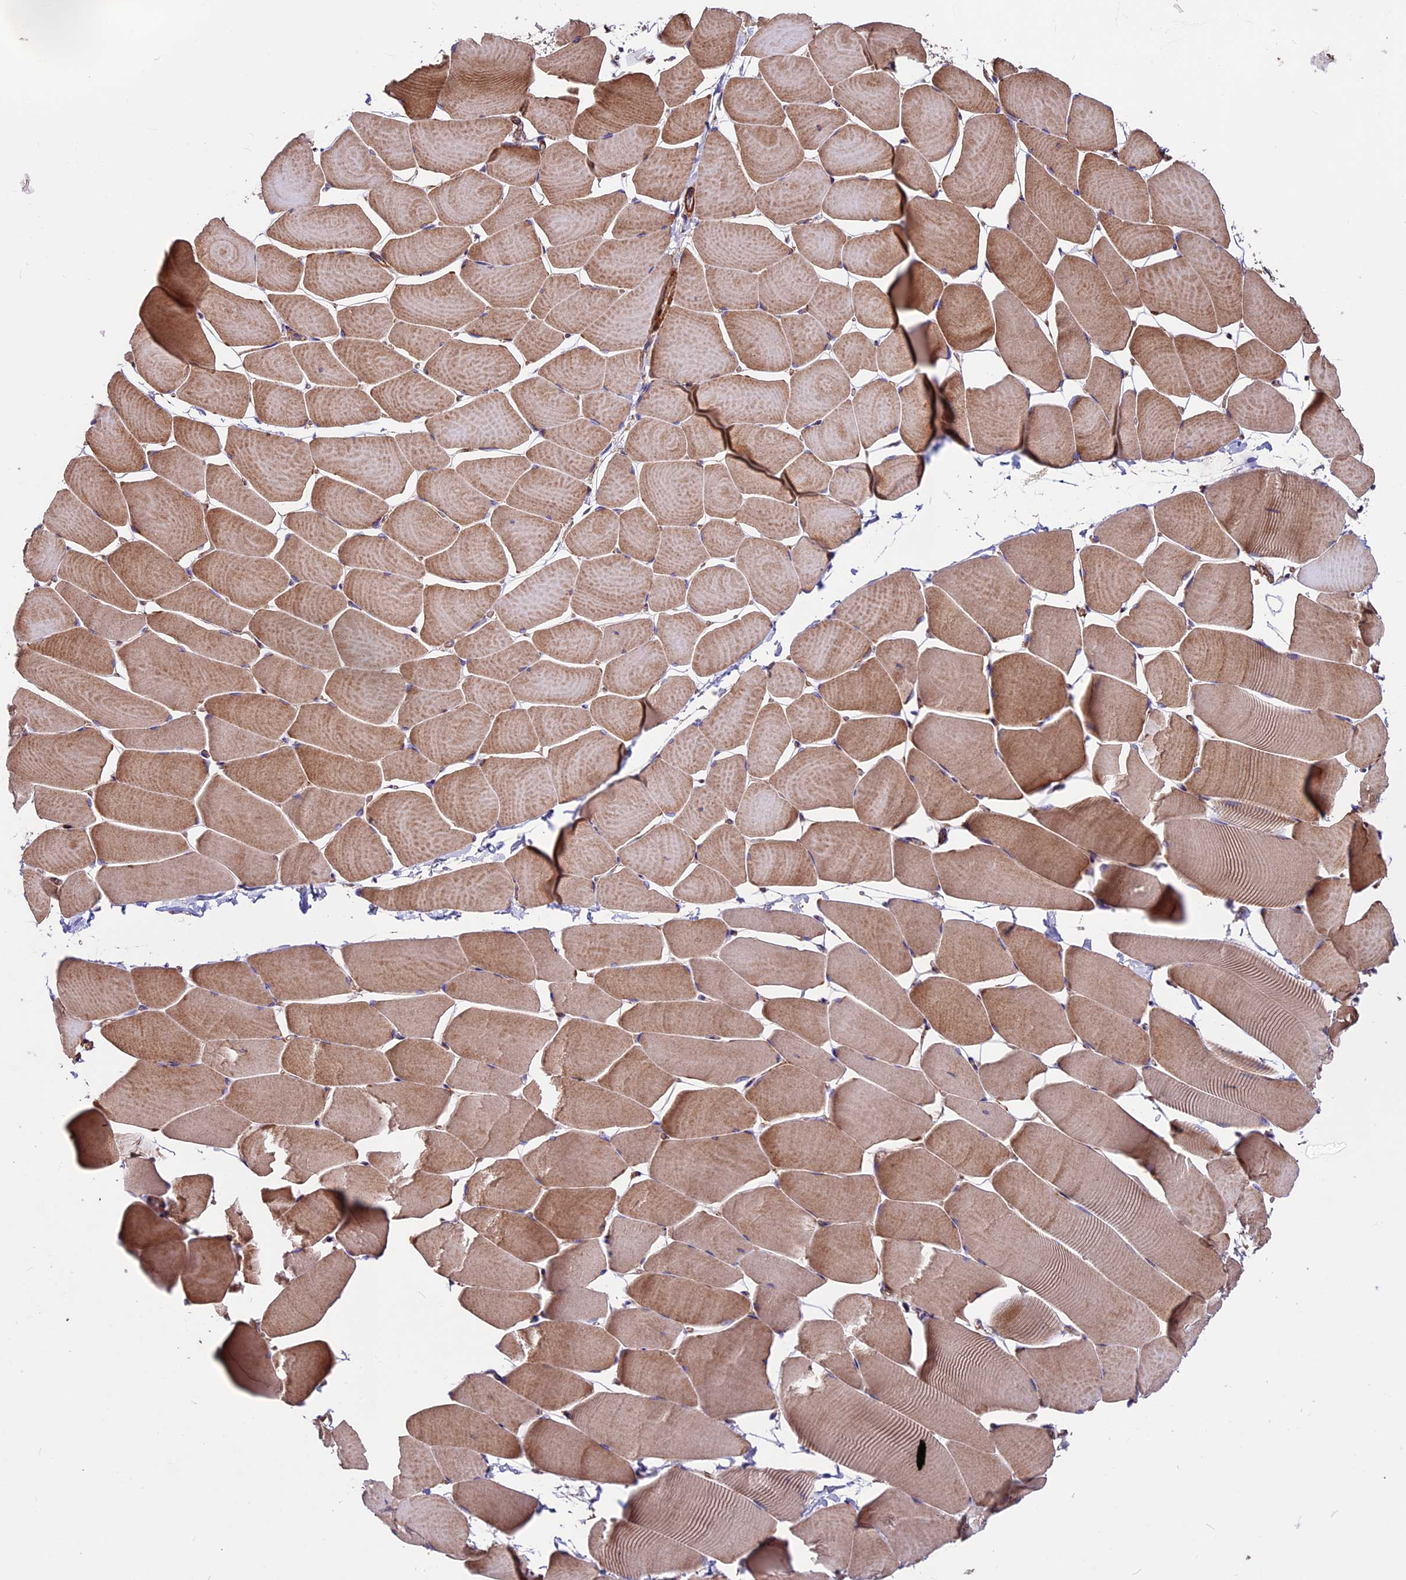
{"staining": {"intensity": "moderate", "quantity": ">75%", "location": "cytoplasmic/membranous"}, "tissue": "skeletal muscle", "cell_type": "Myocytes", "image_type": "normal", "snomed": [{"axis": "morphology", "description": "Normal tissue, NOS"}, {"axis": "topography", "description": "Skeletal muscle"}], "caption": "The micrograph demonstrates immunohistochemical staining of unremarkable skeletal muscle. There is moderate cytoplasmic/membranous staining is present in about >75% of myocytes.", "gene": "EVA1B", "patient": {"sex": "male", "age": 25}}